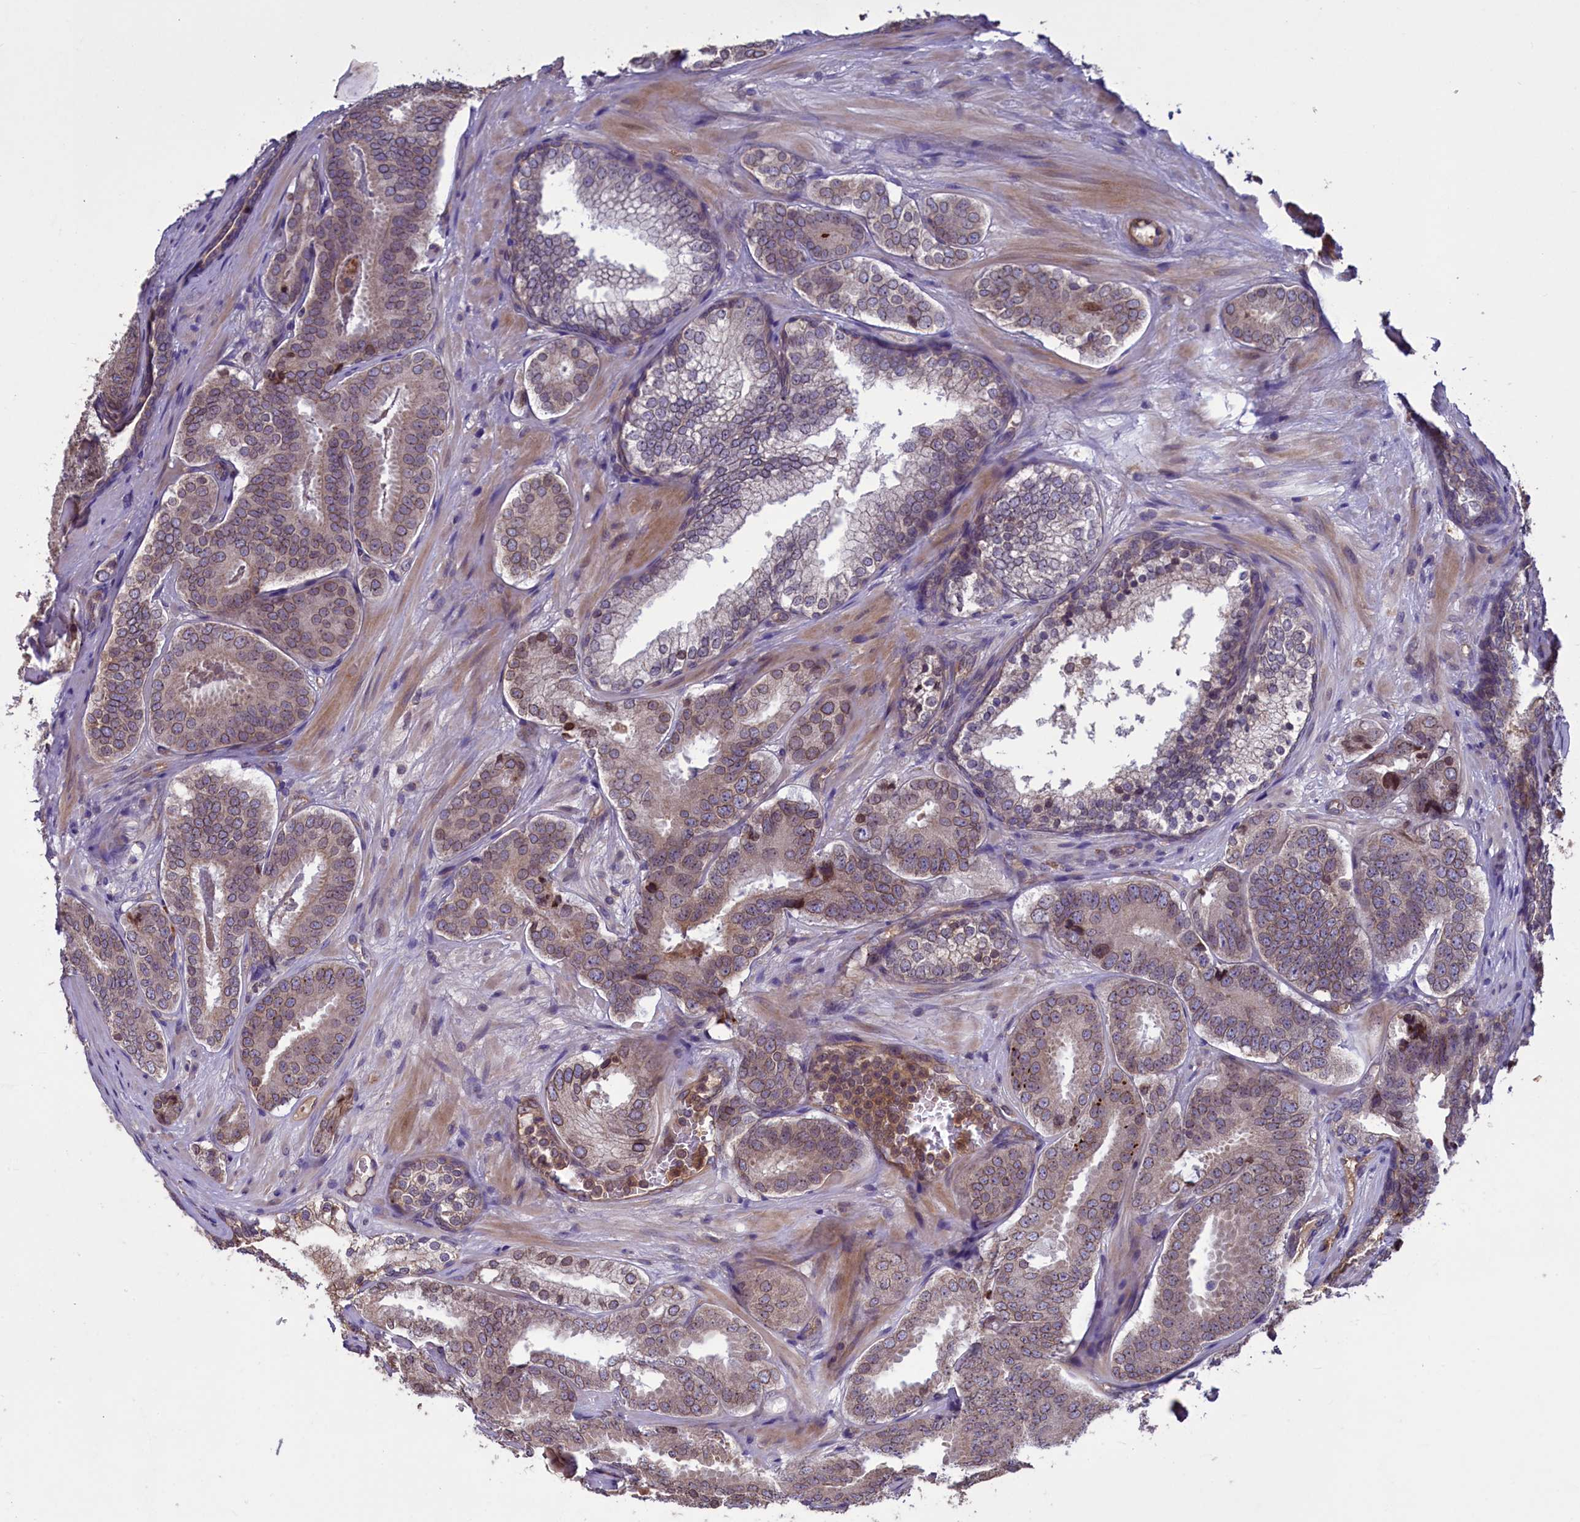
{"staining": {"intensity": "moderate", "quantity": ">75%", "location": "cytoplasmic/membranous,nuclear"}, "tissue": "prostate cancer", "cell_type": "Tumor cells", "image_type": "cancer", "snomed": [{"axis": "morphology", "description": "Adenocarcinoma, High grade"}, {"axis": "topography", "description": "Prostate"}], "caption": "Prostate high-grade adenocarcinoma stained for a protein (brown) exhibits moderate cytoplasmic/membranous and nuclear positive positivity in about >75% of tumor cells.", "gene": "CCDC125", "patient": {"sex": "male", "age": 63}}